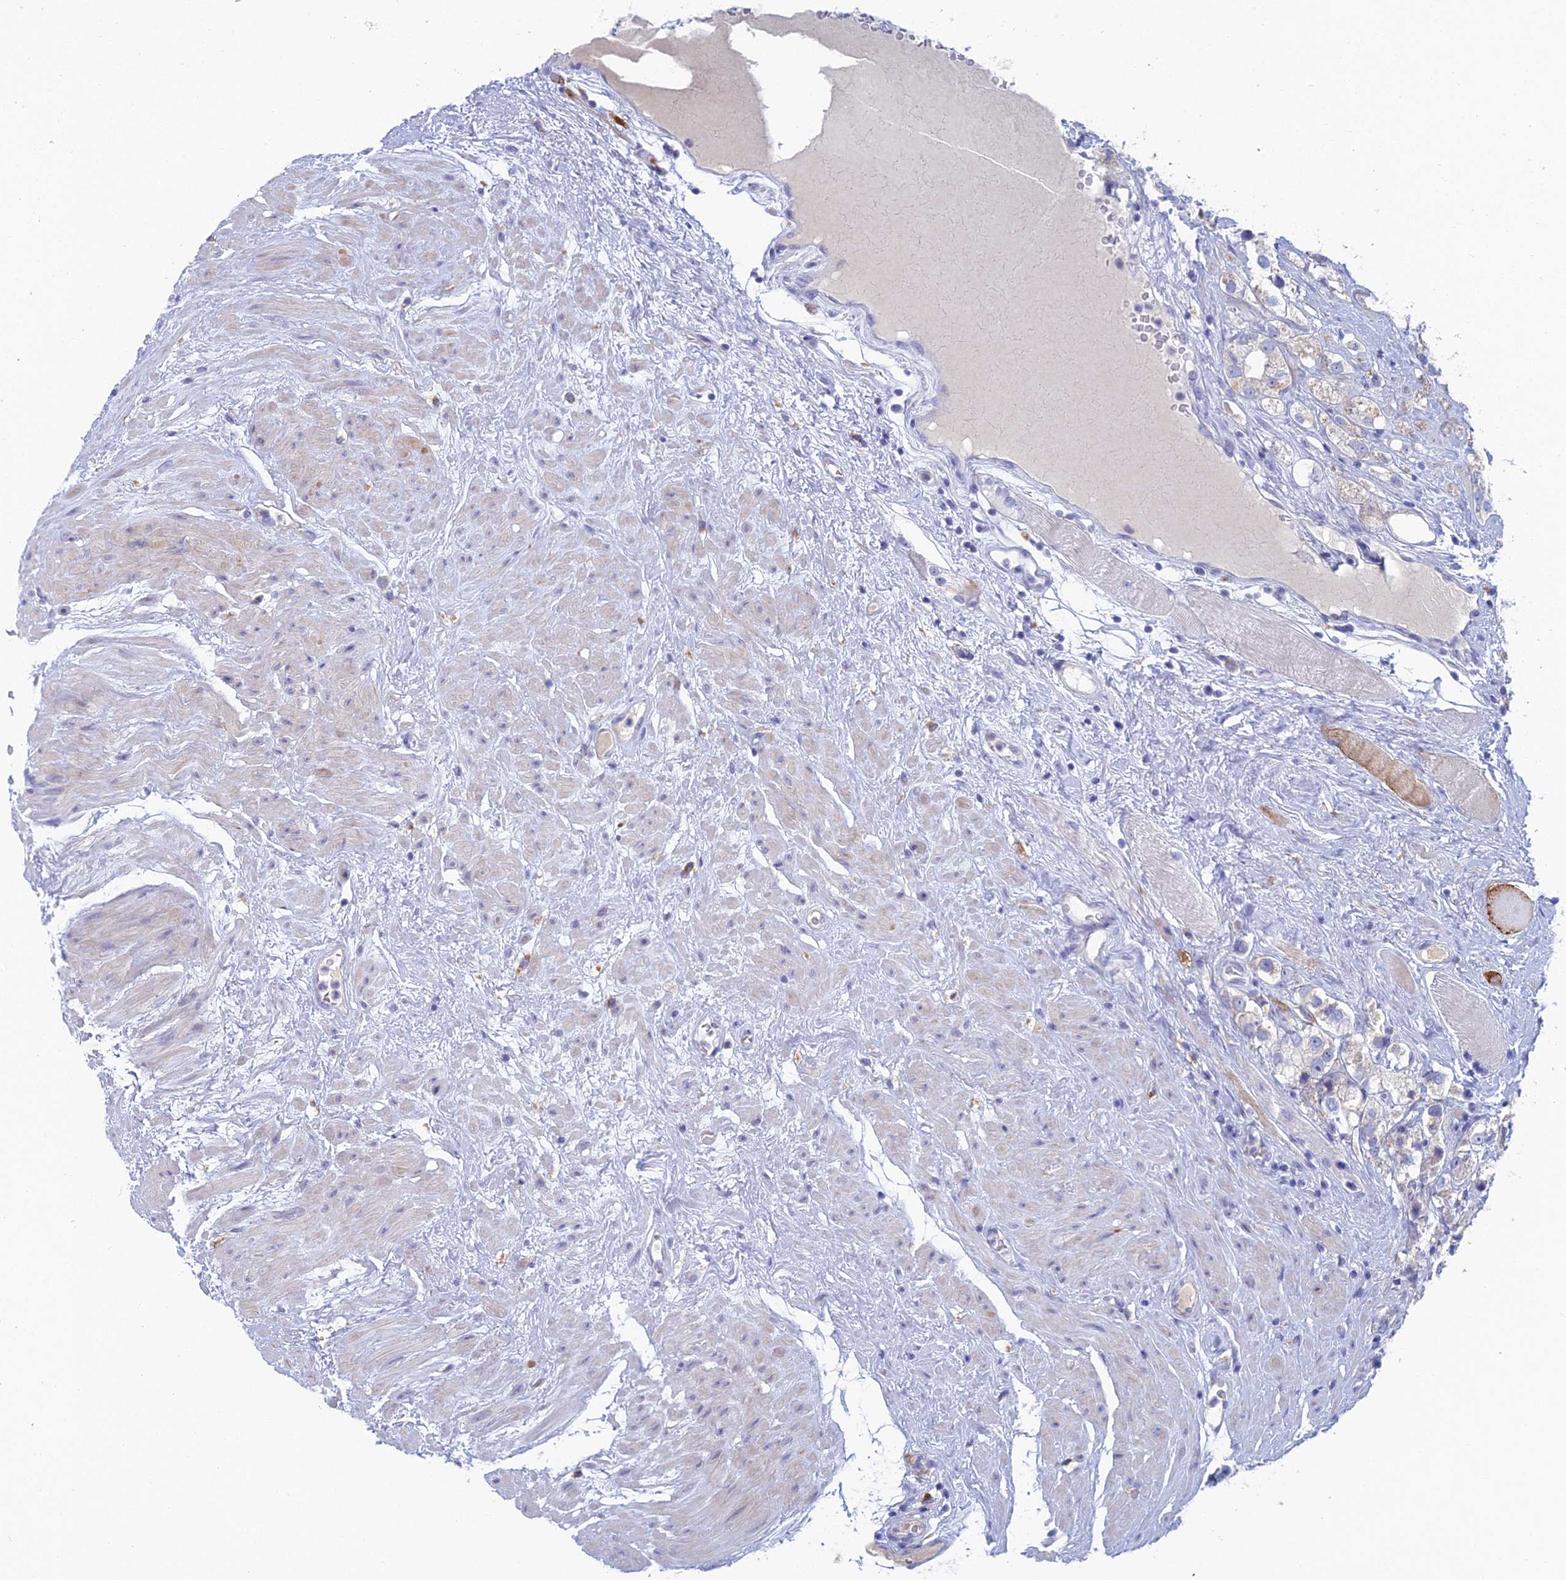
{"staining": {"intensity": "negative", "quantity": "none", "location": "none"}, "tissue": "prostate cancer", "cell_type": "Tumor cells", "image_type": "cancer", "snomed": [{"axis": "morphology", "description": "Adenocarcinoma, NOS"}, {"axis": "topography", "description": "Prostate"}], "caption": "Histopathology image shows no significant protein staining in tumor cells of prostate adenocarcinoma. (Immunohistochemistry (ihc), brightfield microscopy, high magnification).", "gene": "FERD3L", "patient": {"sex": "male", "age": 79}}